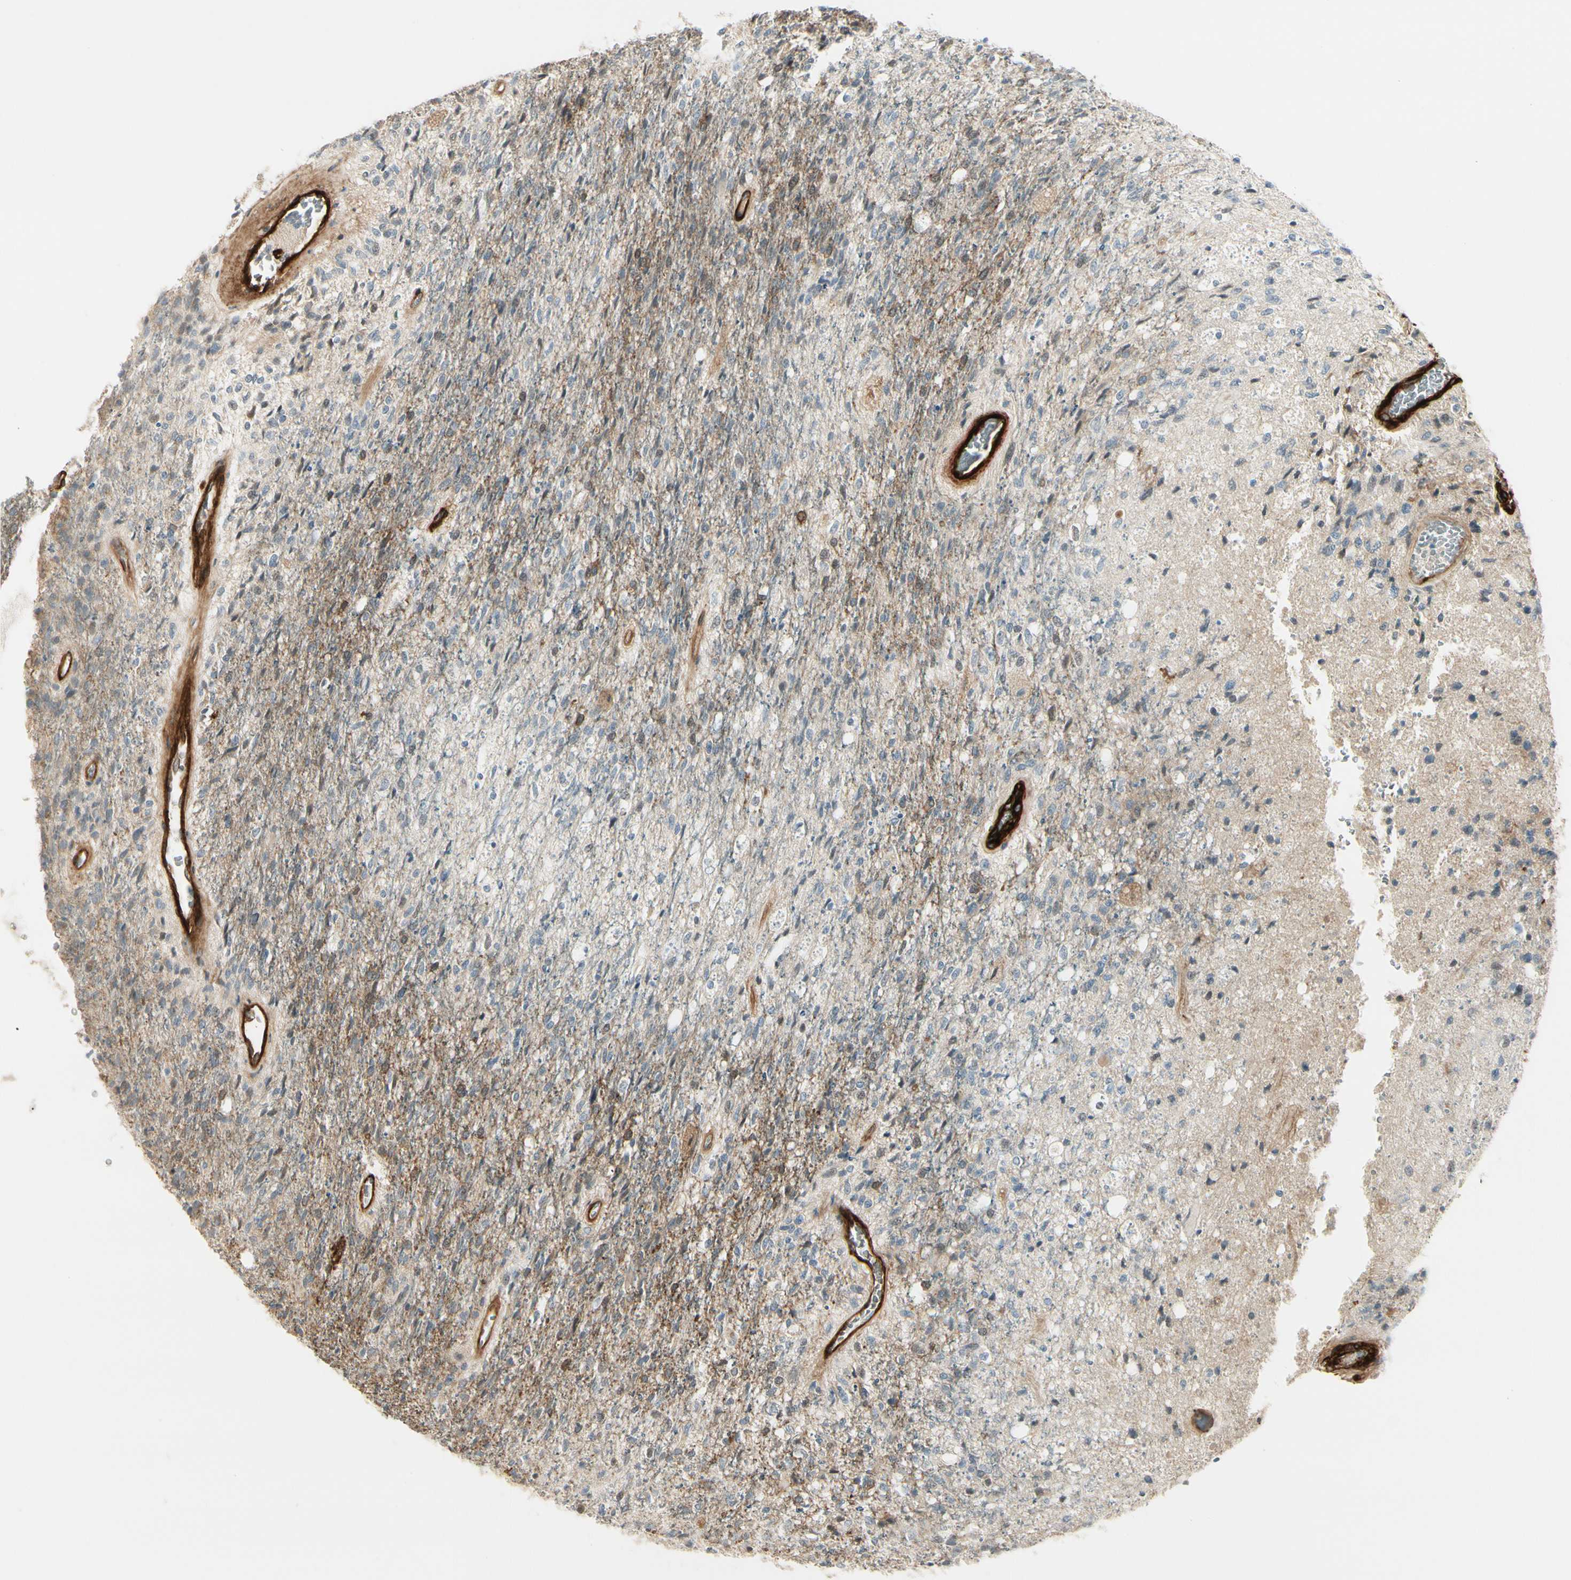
{"staining": {"intensity": "negative", "quantity": "none", "location": "none"}, "tissue": "glioma", "cell_type": "Tumor cells", "image_type": "cancer", "snomed": [{"axis": "morphology", "description": "Normal tissue, NOS"}, {"axis": "morphology", "description": "Glioma, malignant, High grade"}, {"axis": "topography", "description": "Cerebral cortex"}], "caption": "This is an immunohistochemistry (IHC) histopathology image of human glioma. There is no positivity in tumor cells.", "gene": "MCAM", "patient": {"sex": "male", "age": 77}}